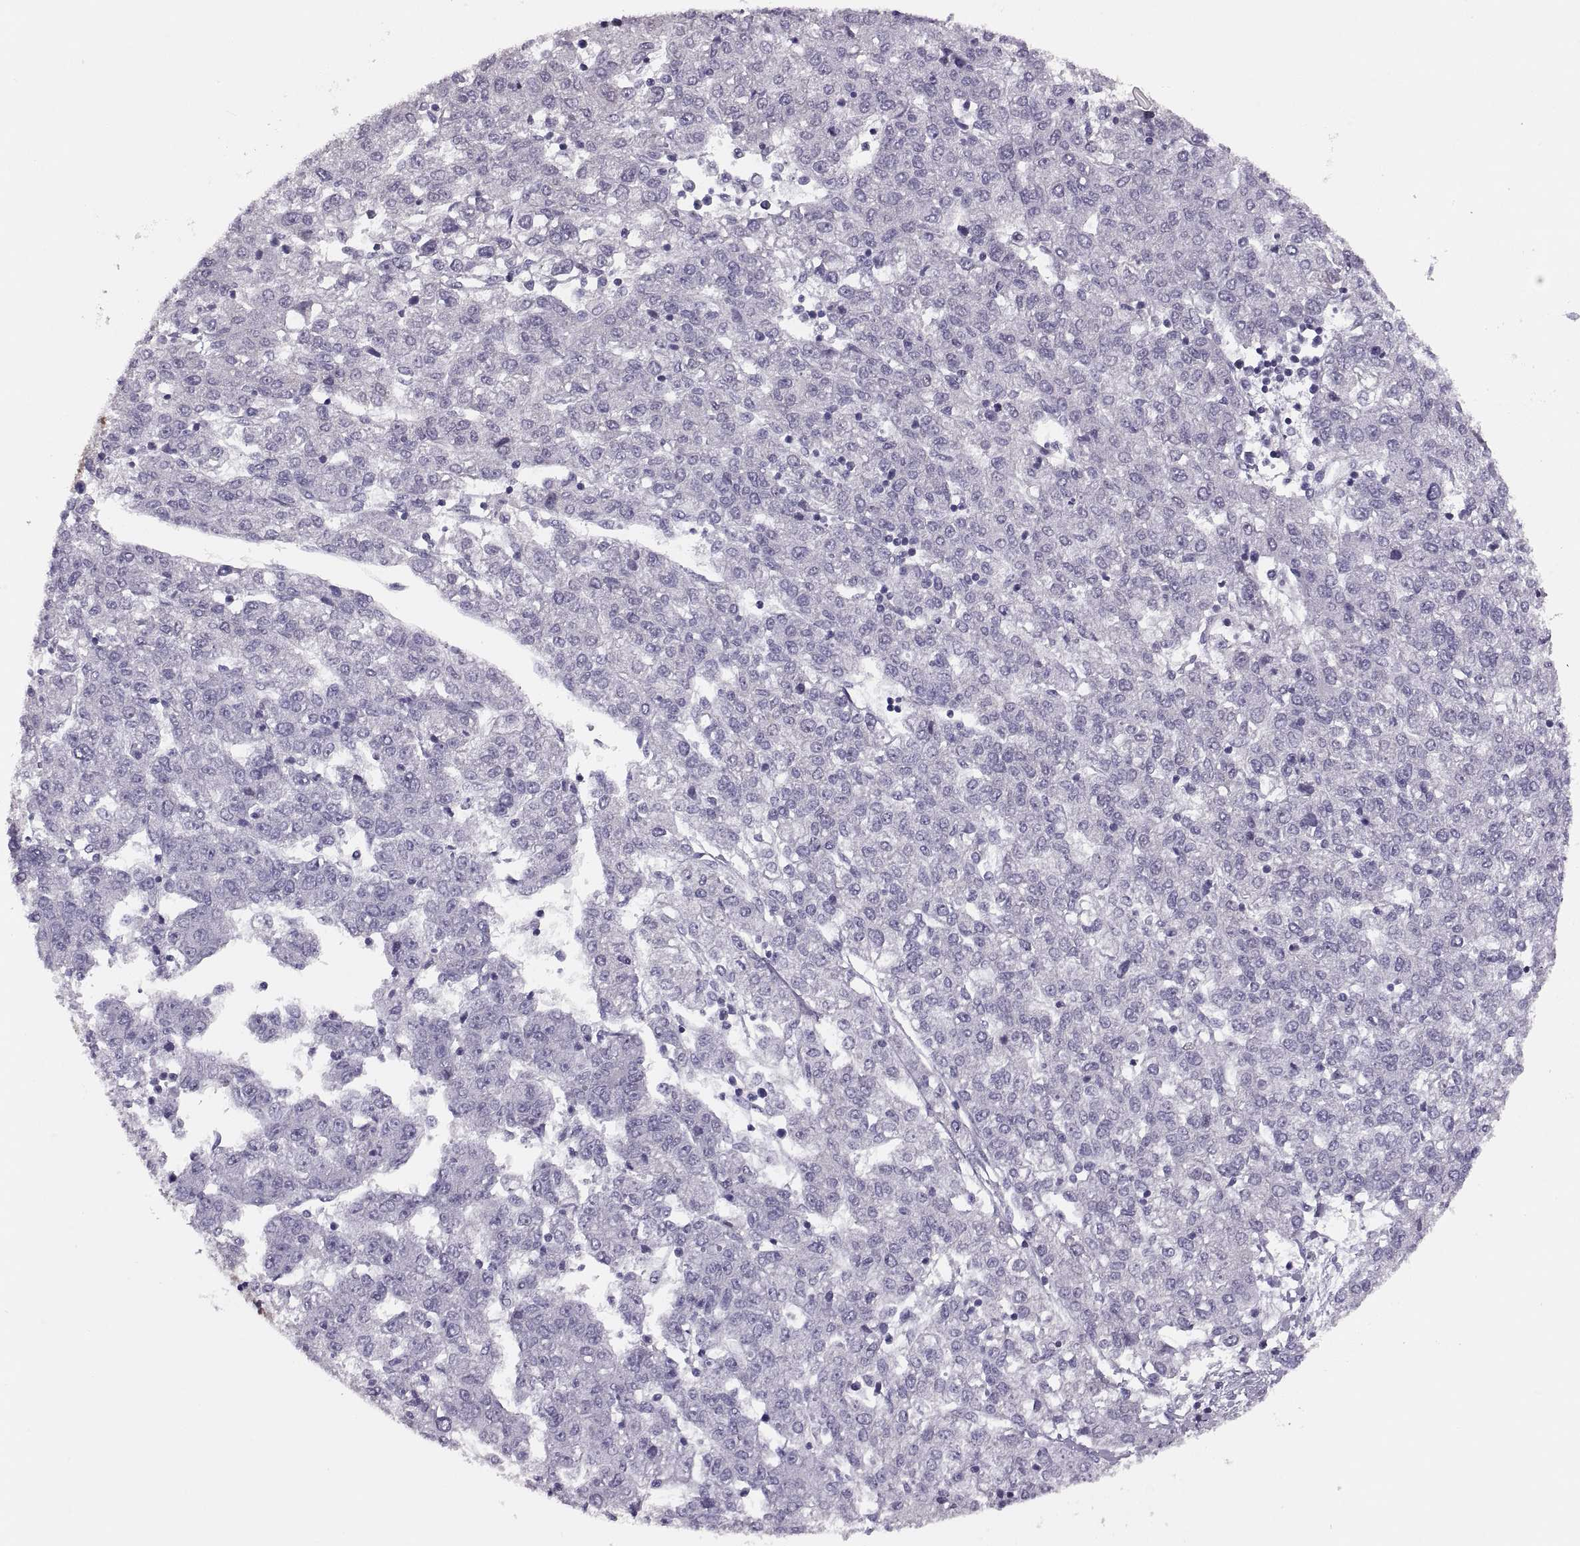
{"staining": {"intensity": "negative", "quantity": "none", "location": "none"}, "tissue": "liver cancer", "cell_type": "Tumor cells", "image_type": "cancer", "snomed": [{"axis": "morphology", "description": "Carcinoma, Hepatocellular, NOS"}, {"axis": "topography", "description": "Liver"}], "caption": "Human liver cancer stained for a protein using IHC shows no expression in tumor cells.", "gene": "ADH6", "patient": {"sex": "male", "age": 56}}